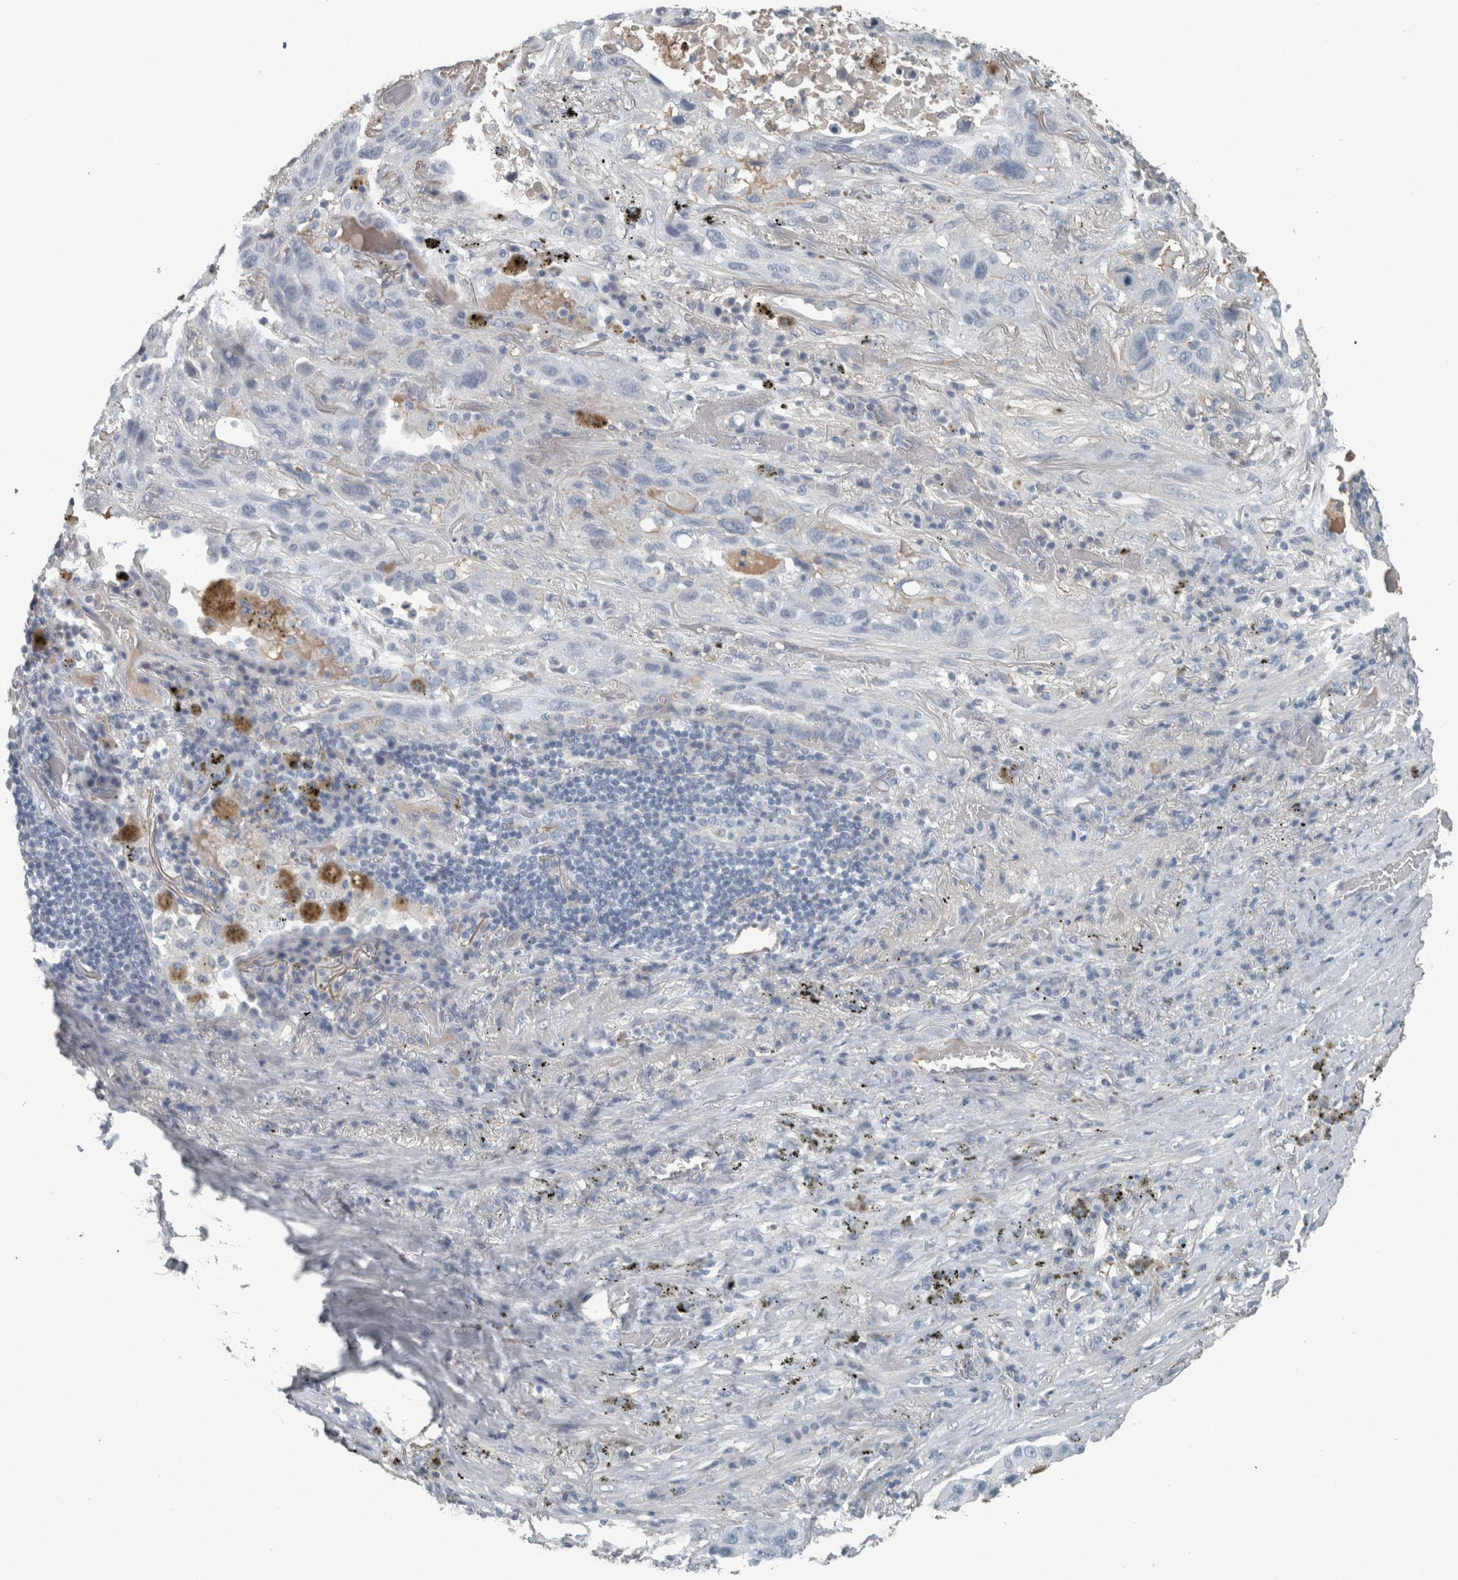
{"staining": {"intensity": "negative", "quantity": "none", "location": "none"}, "tissue": "lung cancer", "cell_type": "Tumor cells", "image_type": "cancer", "snomed": [{"axis": "morphology", "description": "Squamous cell carcinoma, NOS"}, {"axis": "topography", "description": "Lung"}], "caption": "IHC of human lung cancer (squamous cell carcinoma) reveals no positivity in tumor cells.", "gene": "CHL1", "patient": {"sex": "male", "age": 57}}